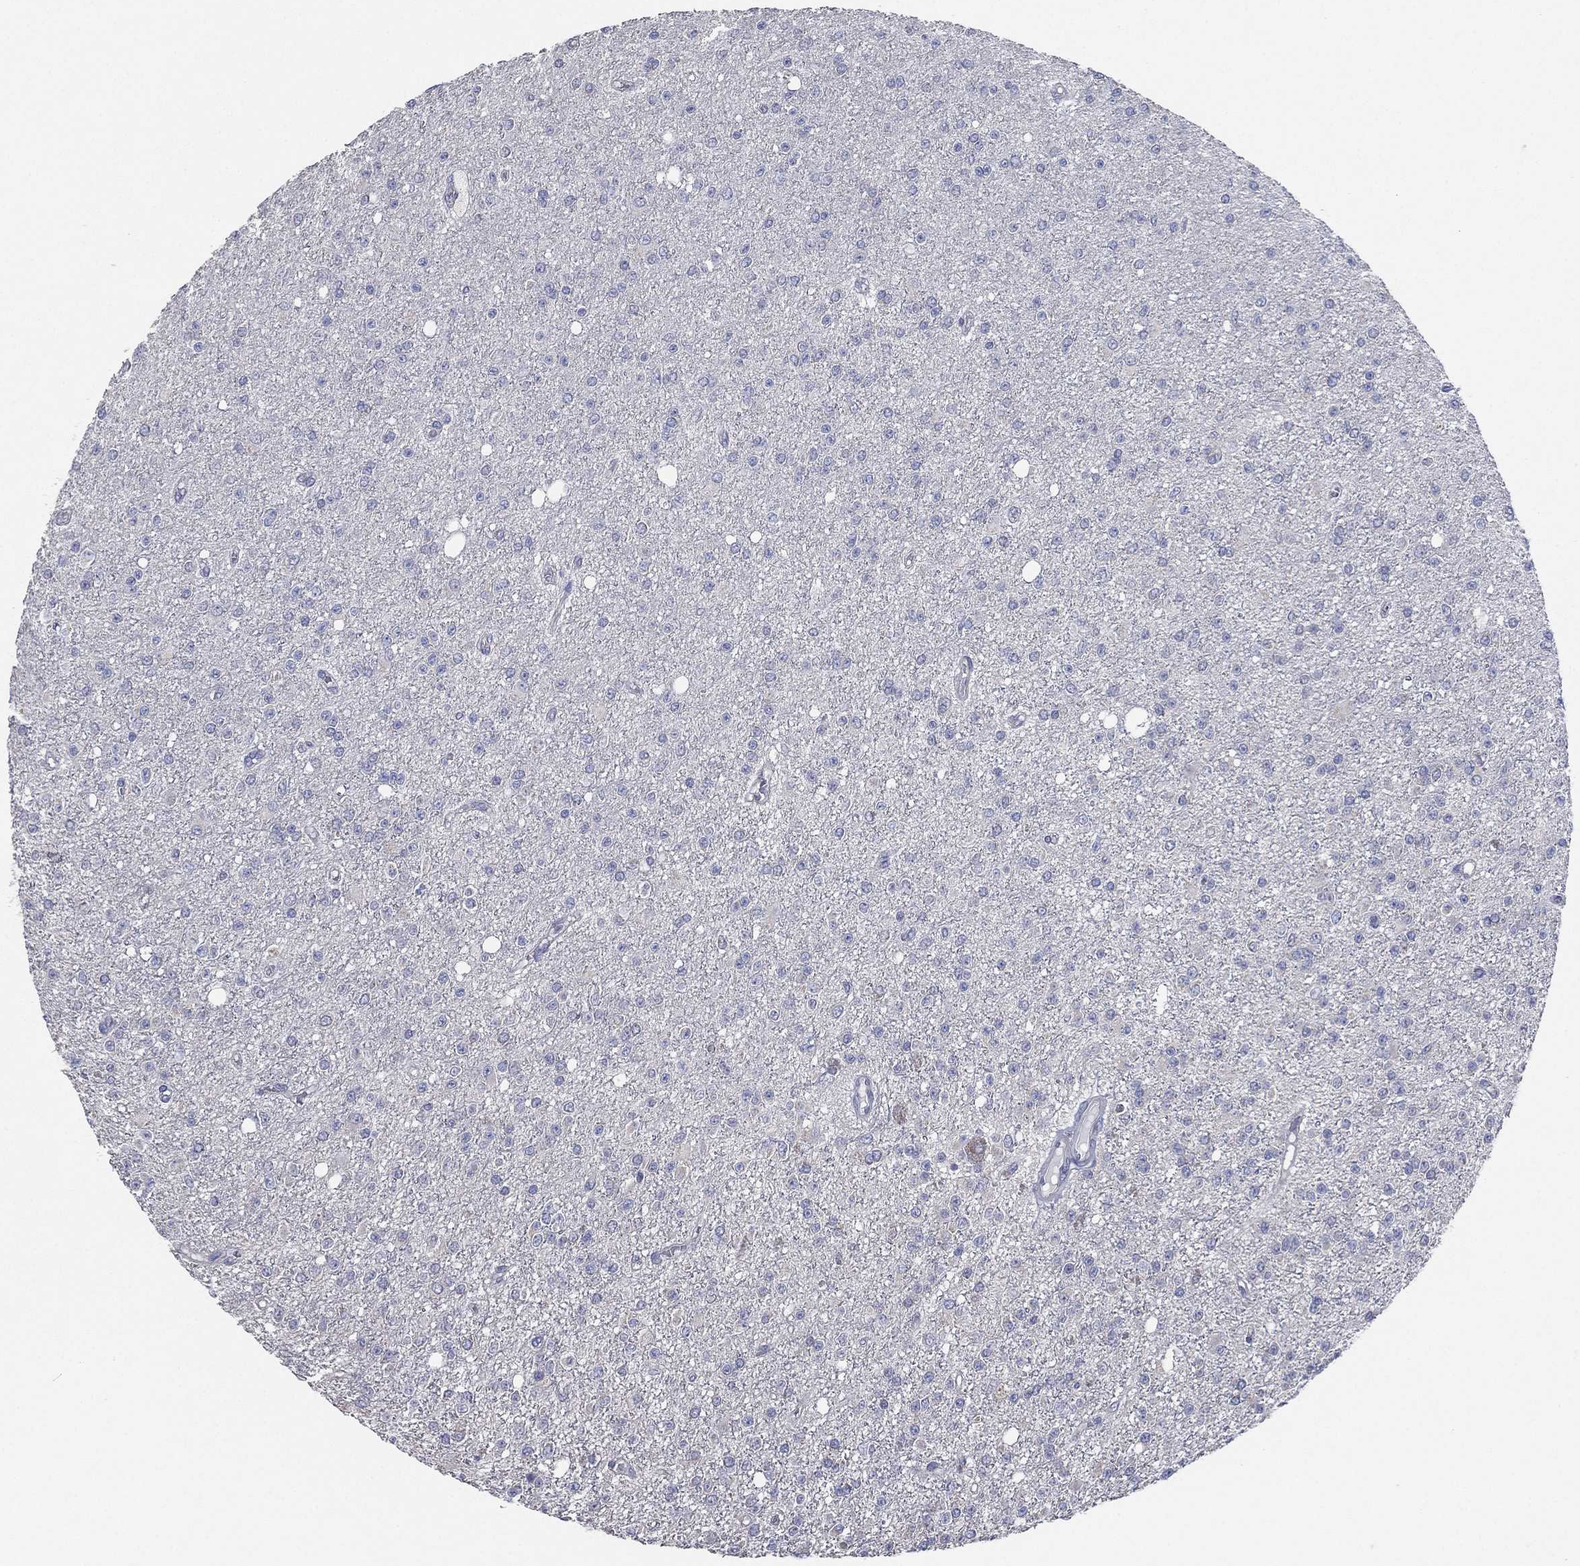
{"staining": {"intensity": "negative", "quantity": "none", "location": "none"}, "tissue": "glioma", "cell_type": "Tumor cells", "image_type": "cancer", "snomed": [{"axis": "morphology", "description": "Glioma, malignant, Low grade"}, {"axis": "topography", "description": "Brain"}], "caption": "Immunohistochemical staining of human malignant low-grade glioma exhibits no significant positivity in tumor cells.", "gene": "ATP8A2", "patient": {"sex": "female", "age": 45}}